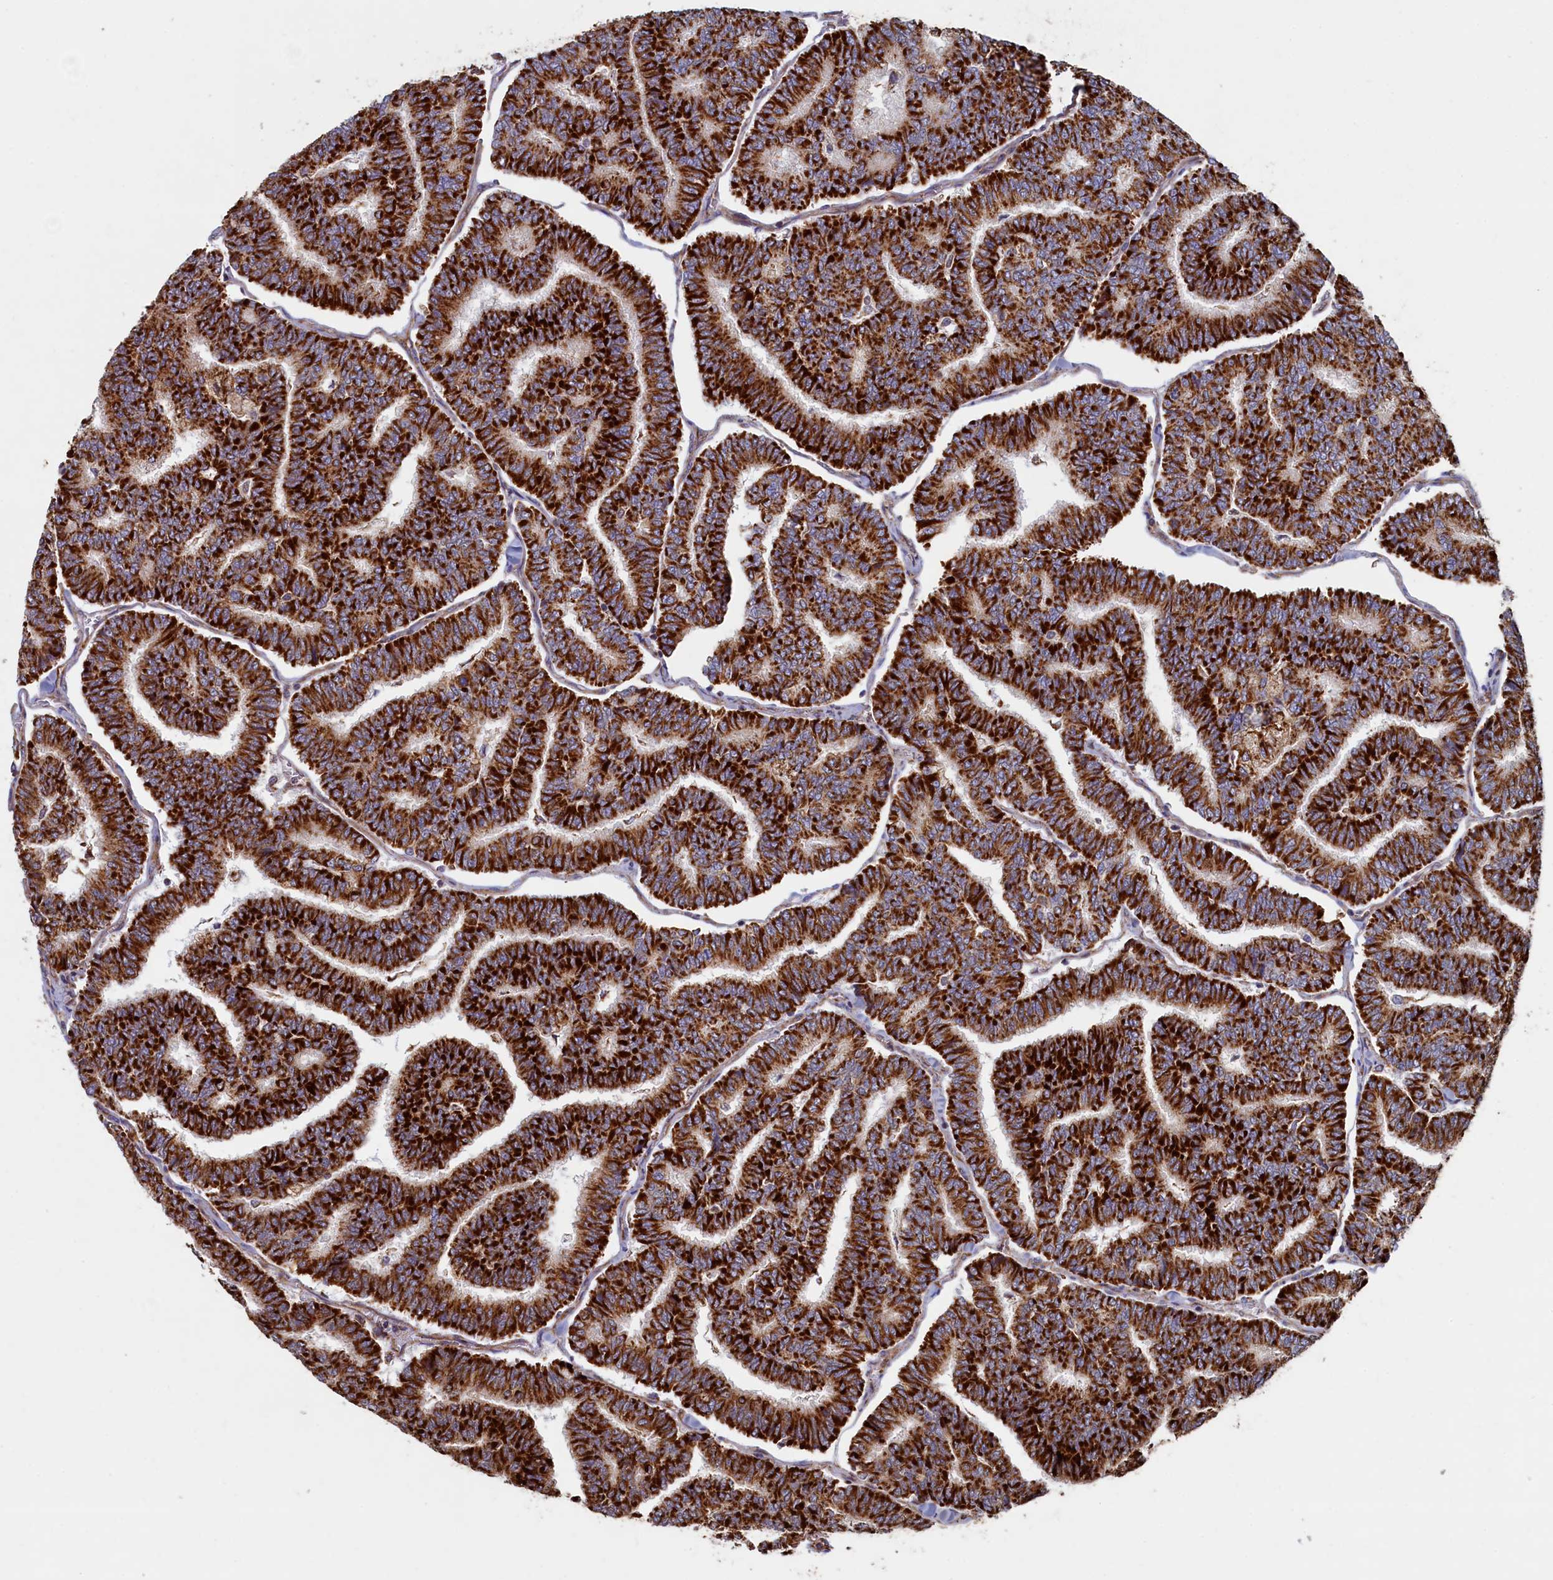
{"staining": {"intensity": "strong", "quantity": ">75%", "location": "cytoplasmic/membranous"}, "tissue": "thyroid cancer", "cell_type": "Tumor cells", "image_type": "cancer", "snomed": [{"axis": "morphology", "description": "Papillary adenocarcinoma, NOS"}, {"axis": "topography", "description": "Thyroid gland"}], "caption": "A photomicrograph of human thyroid papillary adenocarcinoma stained for a protein reveals strong cytoplasmic/membranous brown staining in tumor cells.", "gene": "UBE3B", "patient": {"sex": "female", "age": 35}}